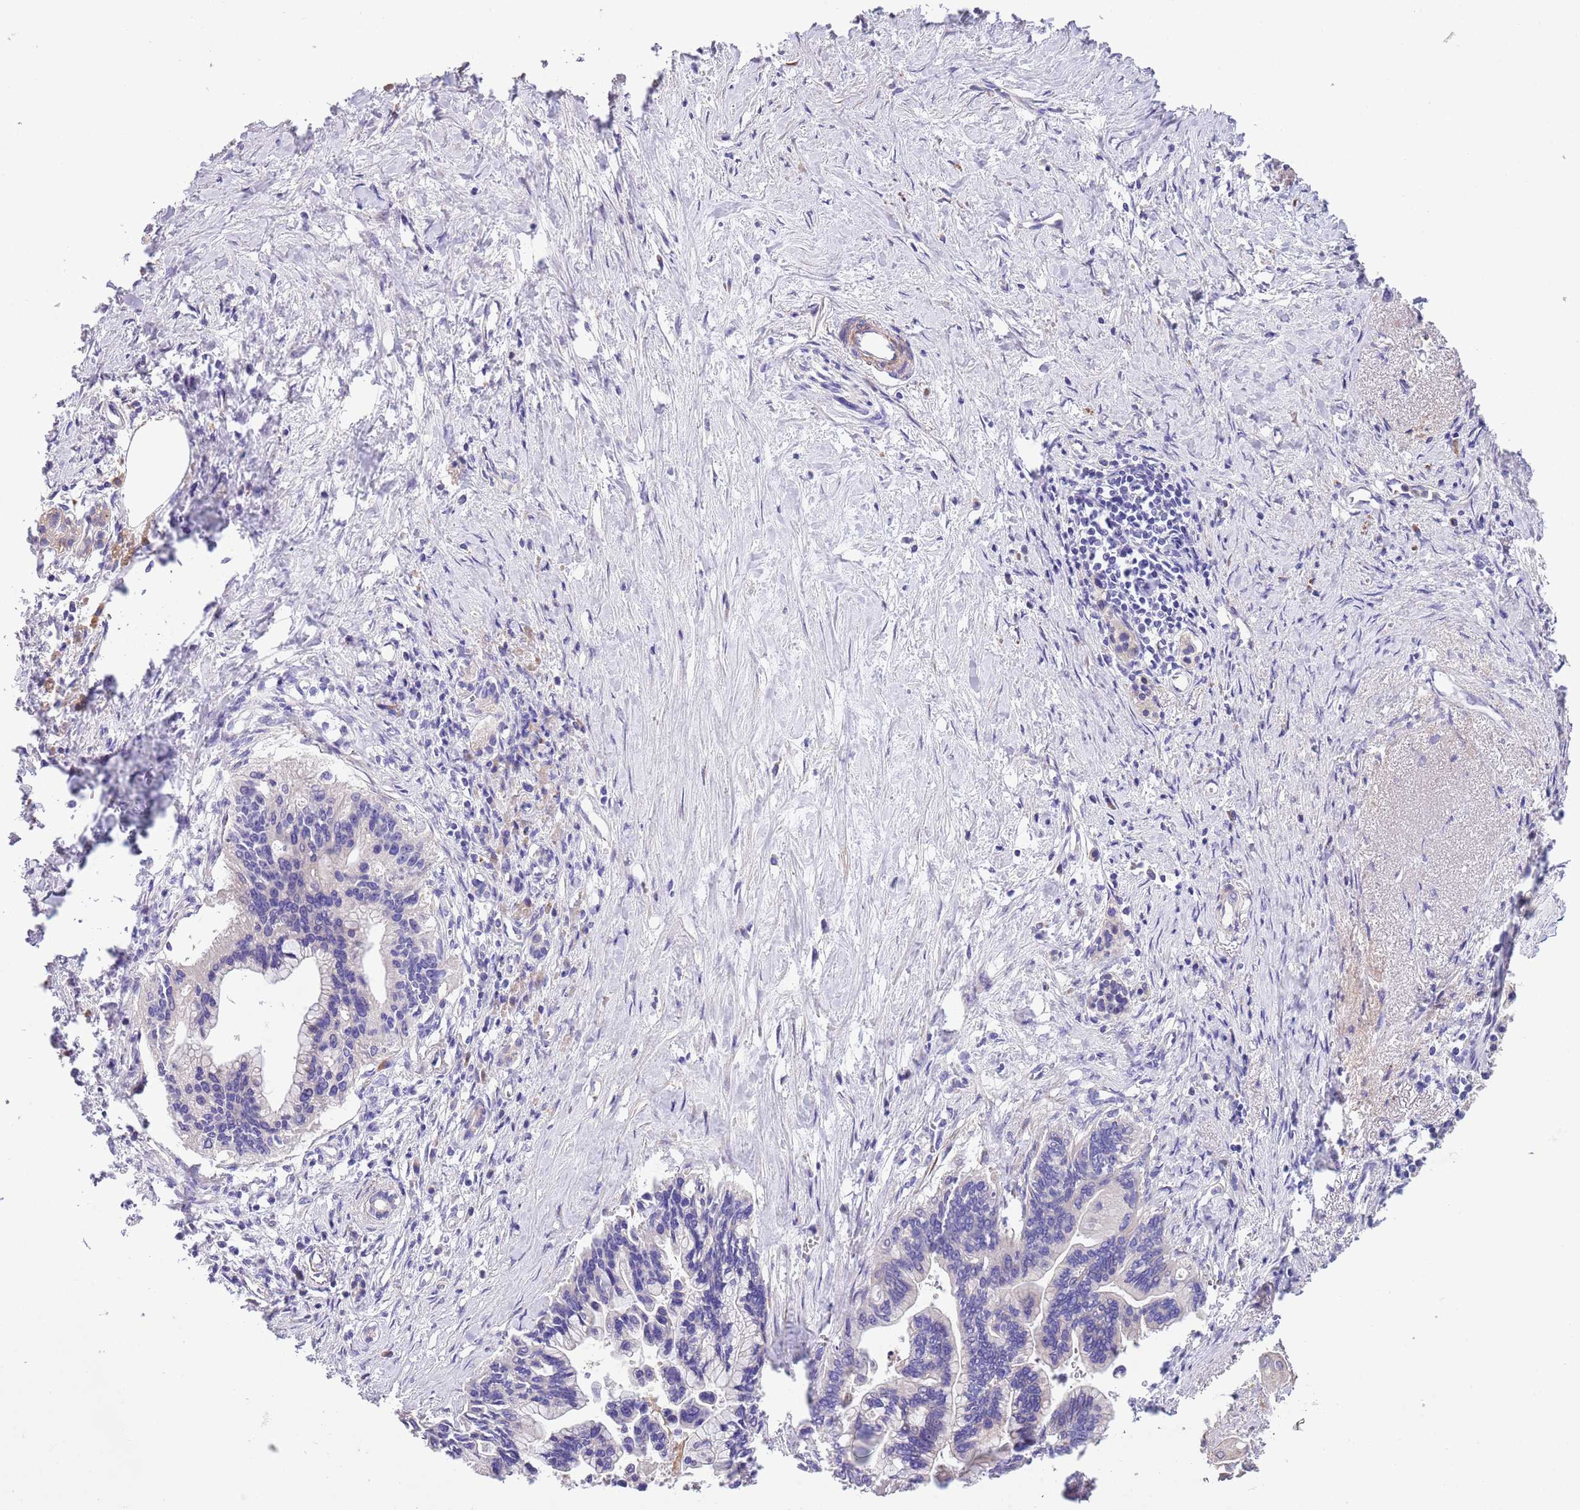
{"staining": {"intensity": "negative", "quantity": "none", "location": "none"}, "tissue": "pancreatic cancer", "cell_type": "Tumor cells", "image_type": "cancer", "snomed": [{"axis": "morphology", "description": "Adenocarcinoma, NOS"}, {"axis": "topography", "description": "Pancreas"}], "caption": "DAB (3,3'-diaminobenzidine) immunohistochemical staining of human pancreatic adenocarcinoma displays no significant expression in tumor cells. (Brightfield microscopy of DAB immunohistochemistry (IHC) at high magnification).", "gene": "PIGA", "patient": {"sex": "female", "age": 83}}